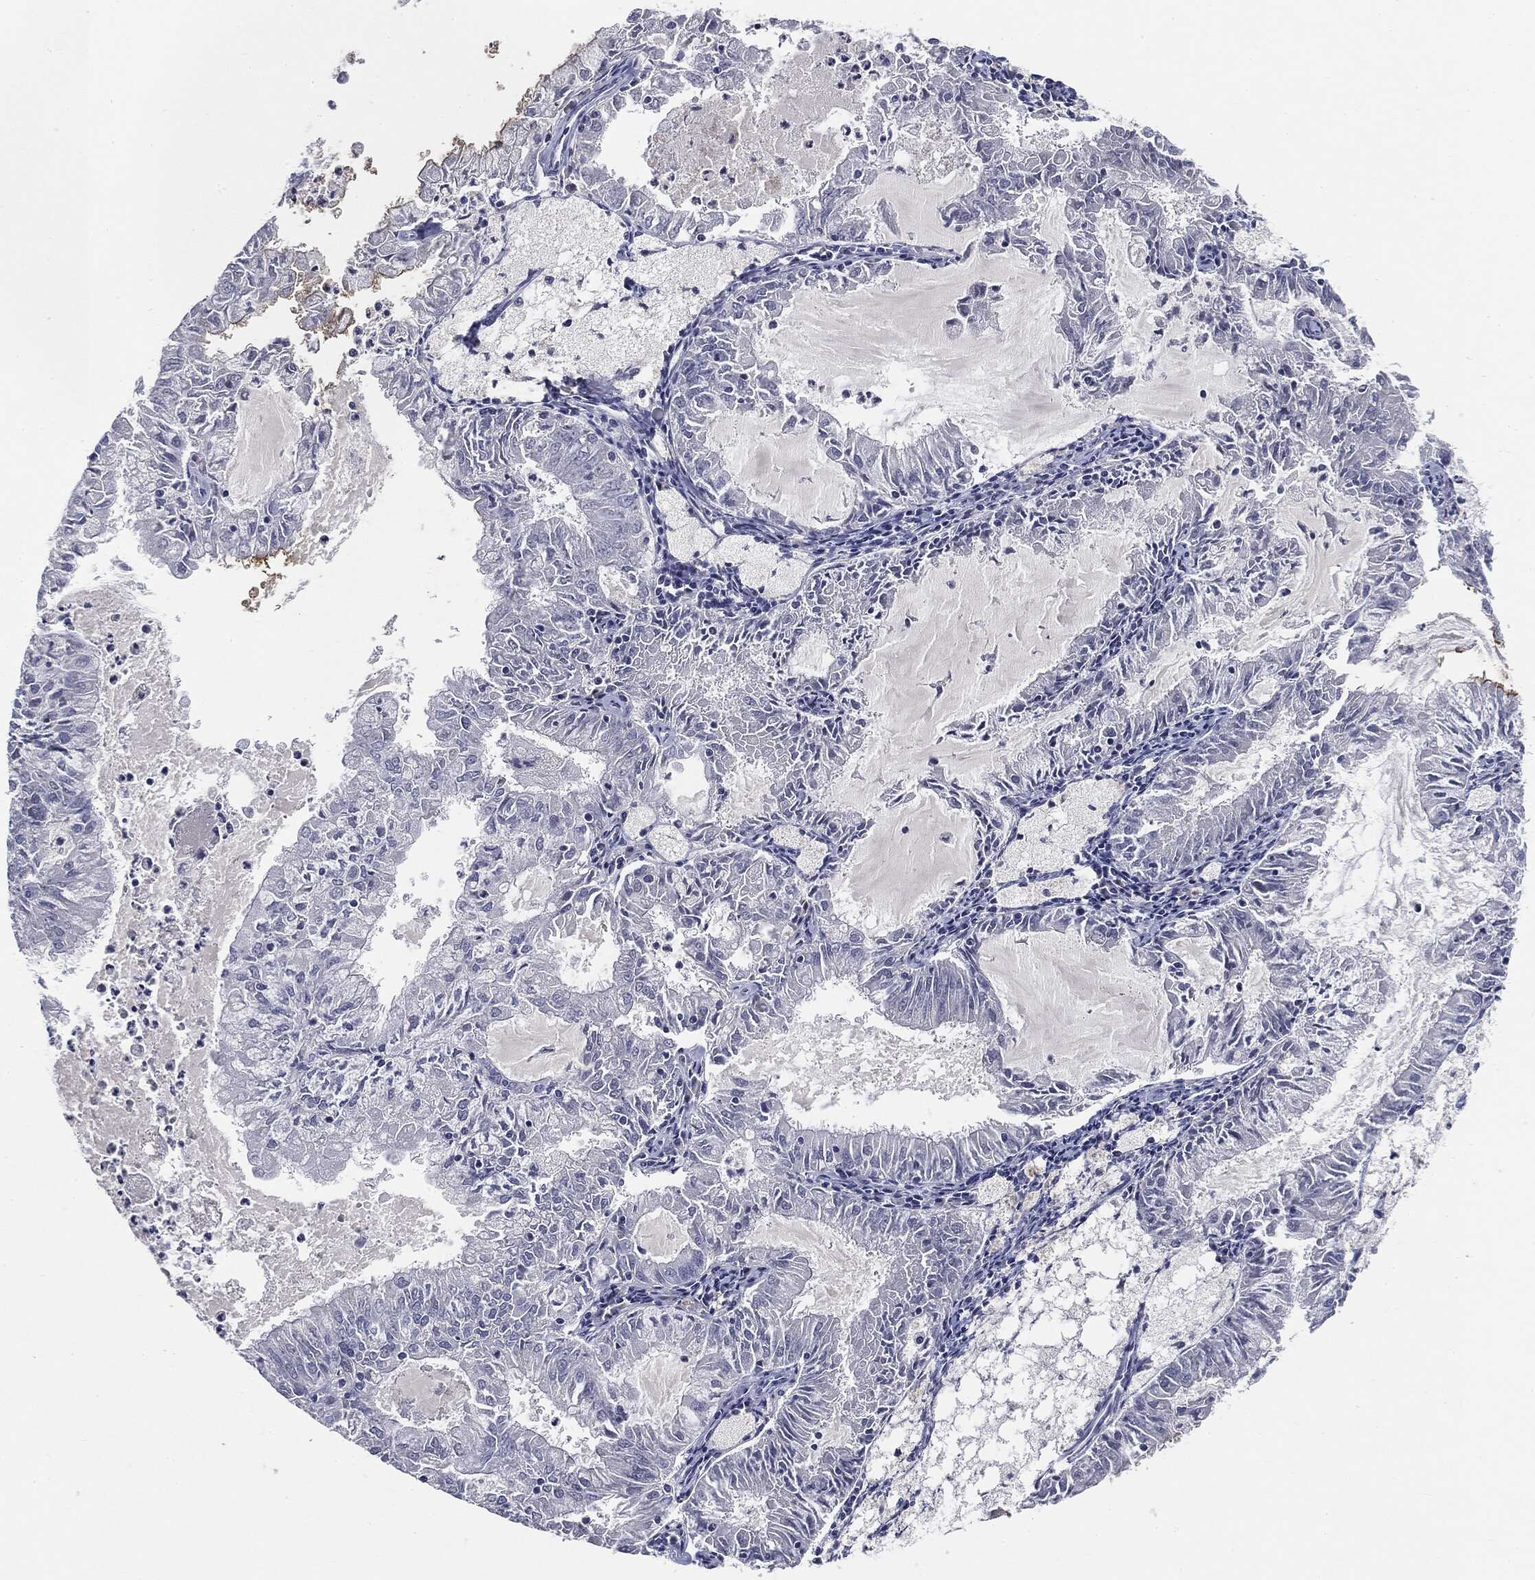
{"staining": {"intensity": "negative", "quantity": "none", "location": "none"}, "tissue": "endometrial cancer", "cell_type": "Tumor cells", "image_type": "cancer", "snomed": [{"axis": "morphology", "description": "Adenocarcinoma, NOS"}, {"axis": "topography", "description": "Endometrium"}], "caption": "A photomicrograph of human endometrial cancer is negative for staining in tumor cells.", "gene": "CGB1", "patient": {"sex": "female", "age": 57}}